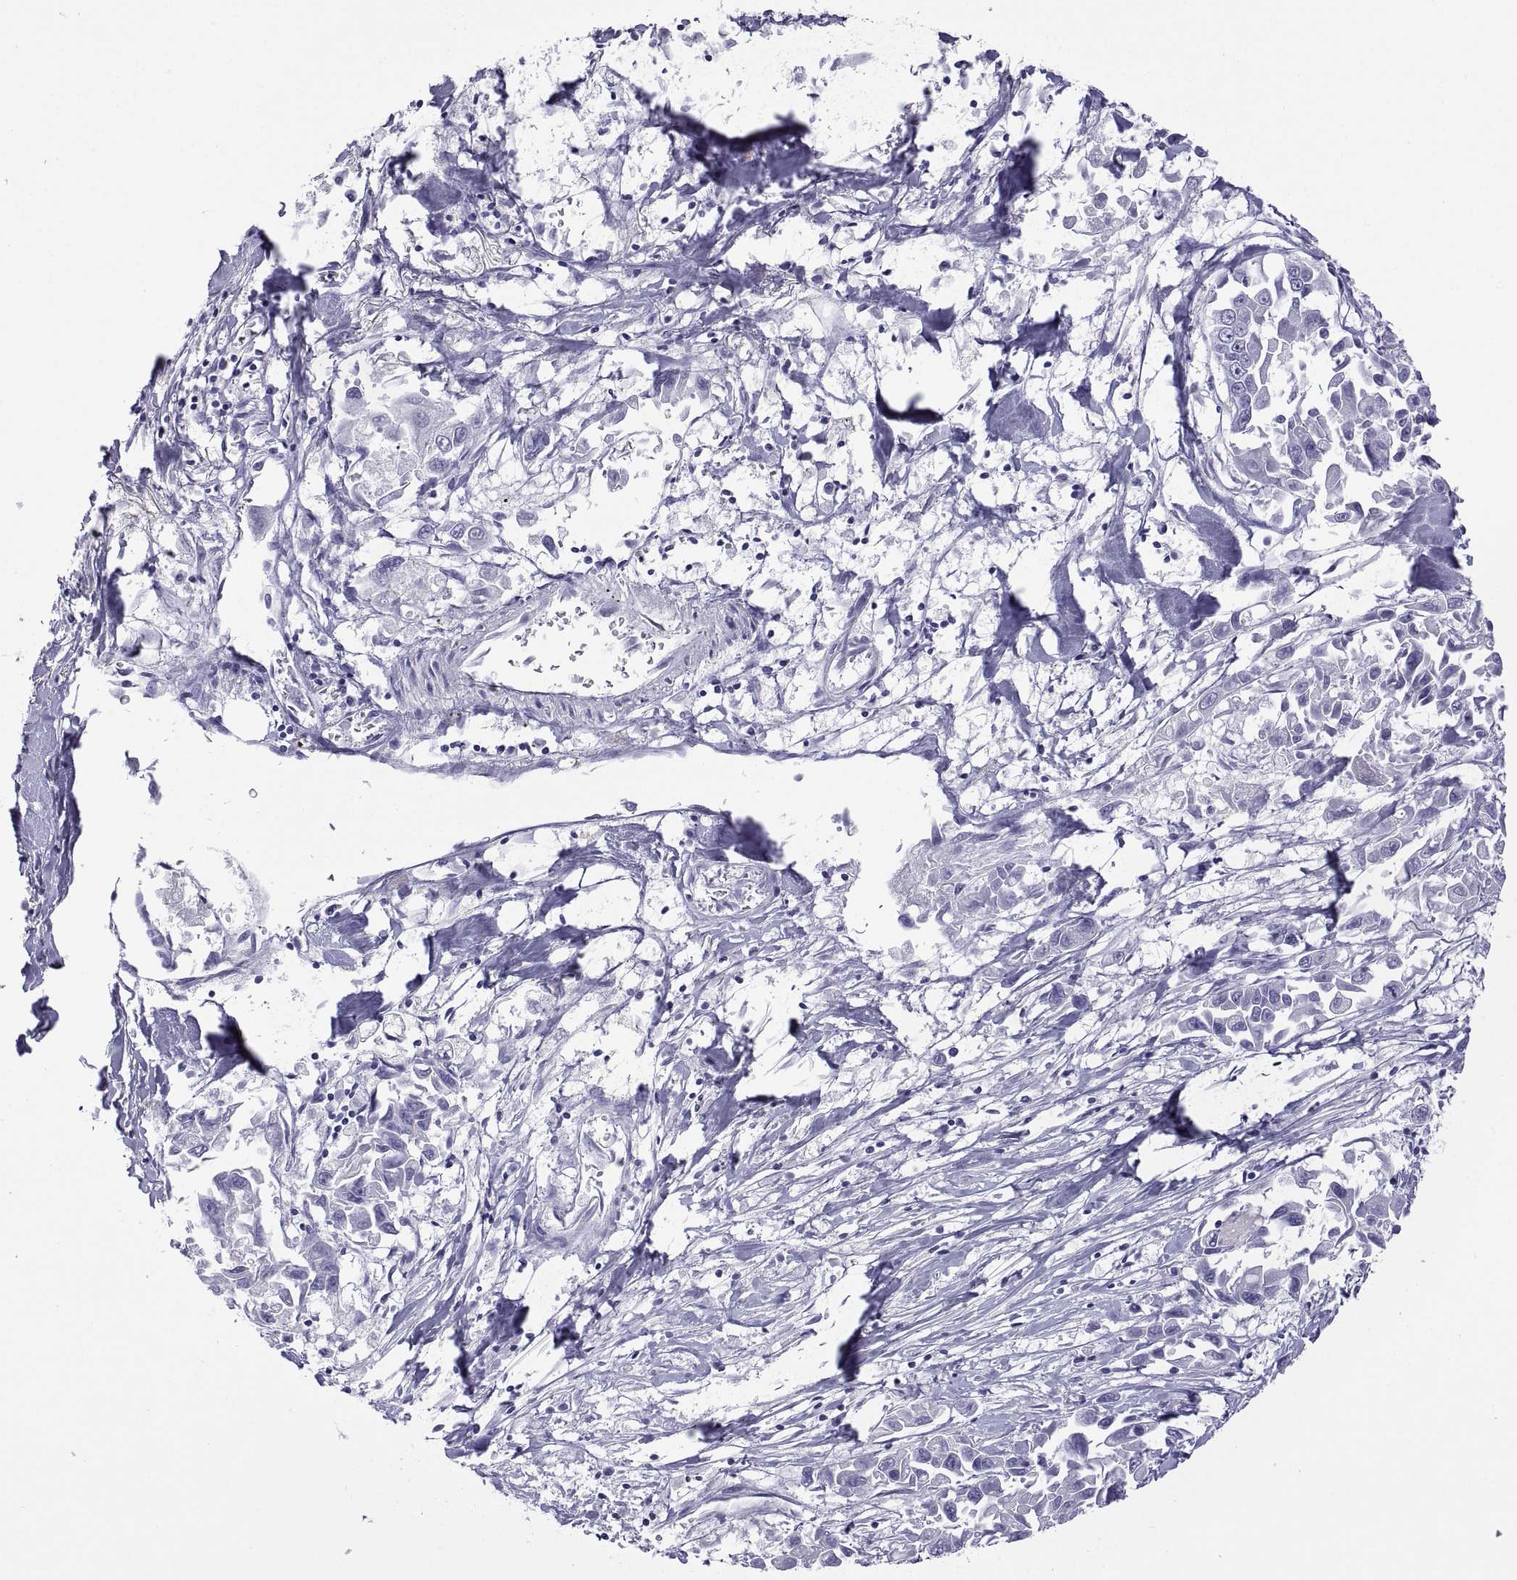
{"staining": {"intensity": "negative", "quantity": "none", "location": "none"}, "tissue": "pancreatic cancer", "cell_type": "Tumor cells", "image_type": "cancer", "snomed": [{"axis": "morphology", "description": "Adenocarcinoma, NOS"}, {"axis": "topography", "description": "Pancreas"}], "caption": "Adenocarcinoma (pancreatic) stained for a protein using immunohistochemistry (IHC) exhibits no staining tumor cells.", "gene": "VSX2", "patient": {"sex": "female", "age": 83}}